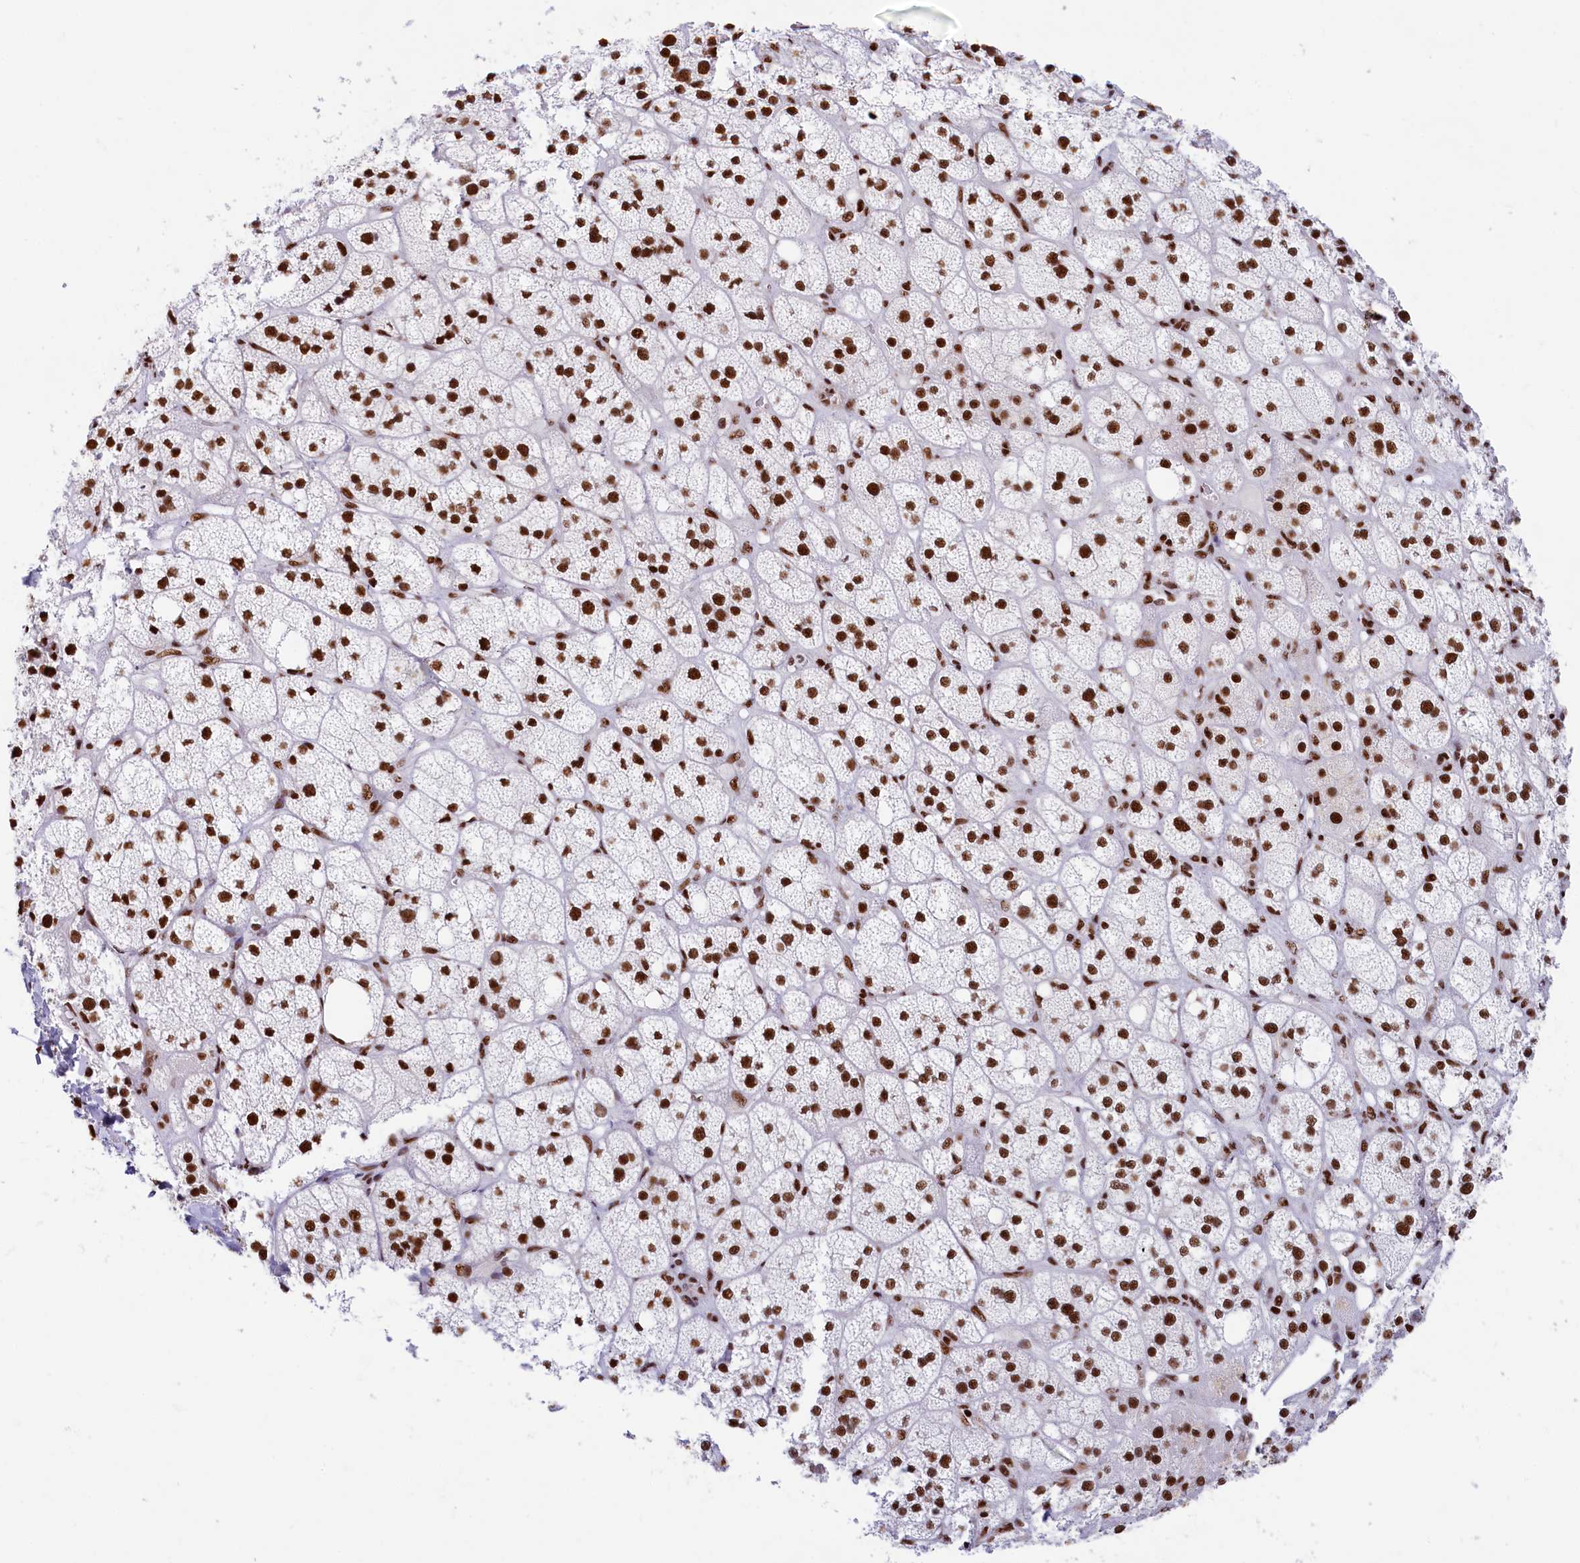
{"staining": {"intensity": "strong", "quantity": ">75%", "location": "nuclear"}, "tissue": "adrenal gland", "cell_type": "Glandular cells", "image_type": "normal", "snomed": [{"axis": "morphology", "description": "Normal tissue, NOS"}, {"axis": "topography", "description": "Adrenal gland"}], "caption": "Immunohistochemical staining of normal human adrenal gland displays strong nuclear protein positivity in about >75% of glandular cells. The staining was performed using DAB to visualize the protein expression in brown, while the nuclei were stained in blue with hematoxylin (Magnification: 20x).", "gene": "SNRNP70", "patient": {"sex": "male", "age": 61}}